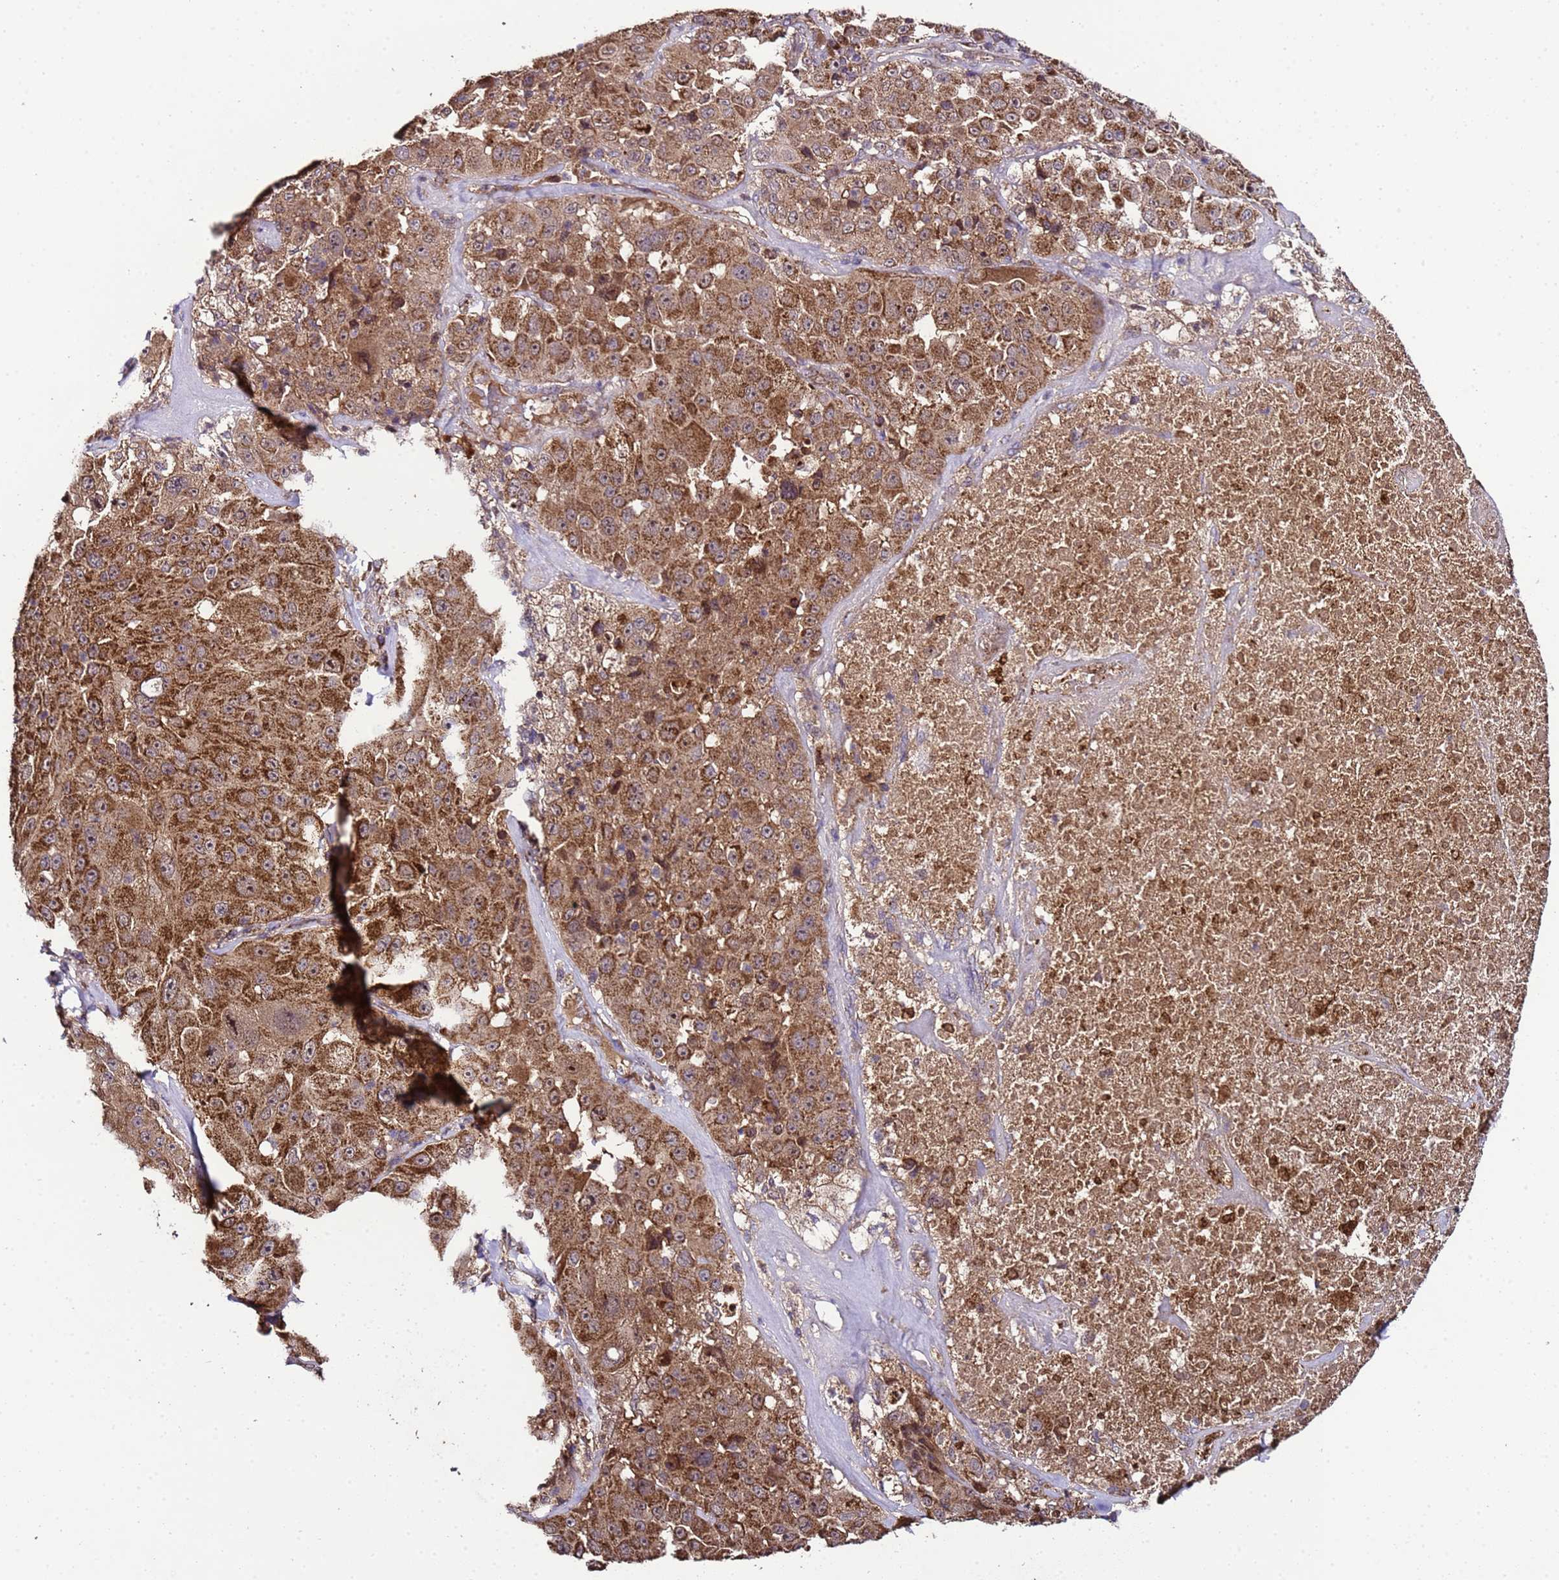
{"staining": {"intensity": "strong", "quantity": ">75%", "location": "cytoplasmic/membranous"}, "tissue": "melanoma", "cell_type": "Tumor cells", "image_type": "cancer", "snomed": [{"axis": "morphology", "description": "Malignant melanoma, Metastatic site"}, {"axis": "topography", "description": "Lymph node"}], "caption": "The micrograph demonstrates staining of melanoma, revealing strong cytoplasmic/membranous protein staining (brown color) within tumor cells.", "gene": "HSPBAP1", "patient": {"sex": "male", "age": 62}}